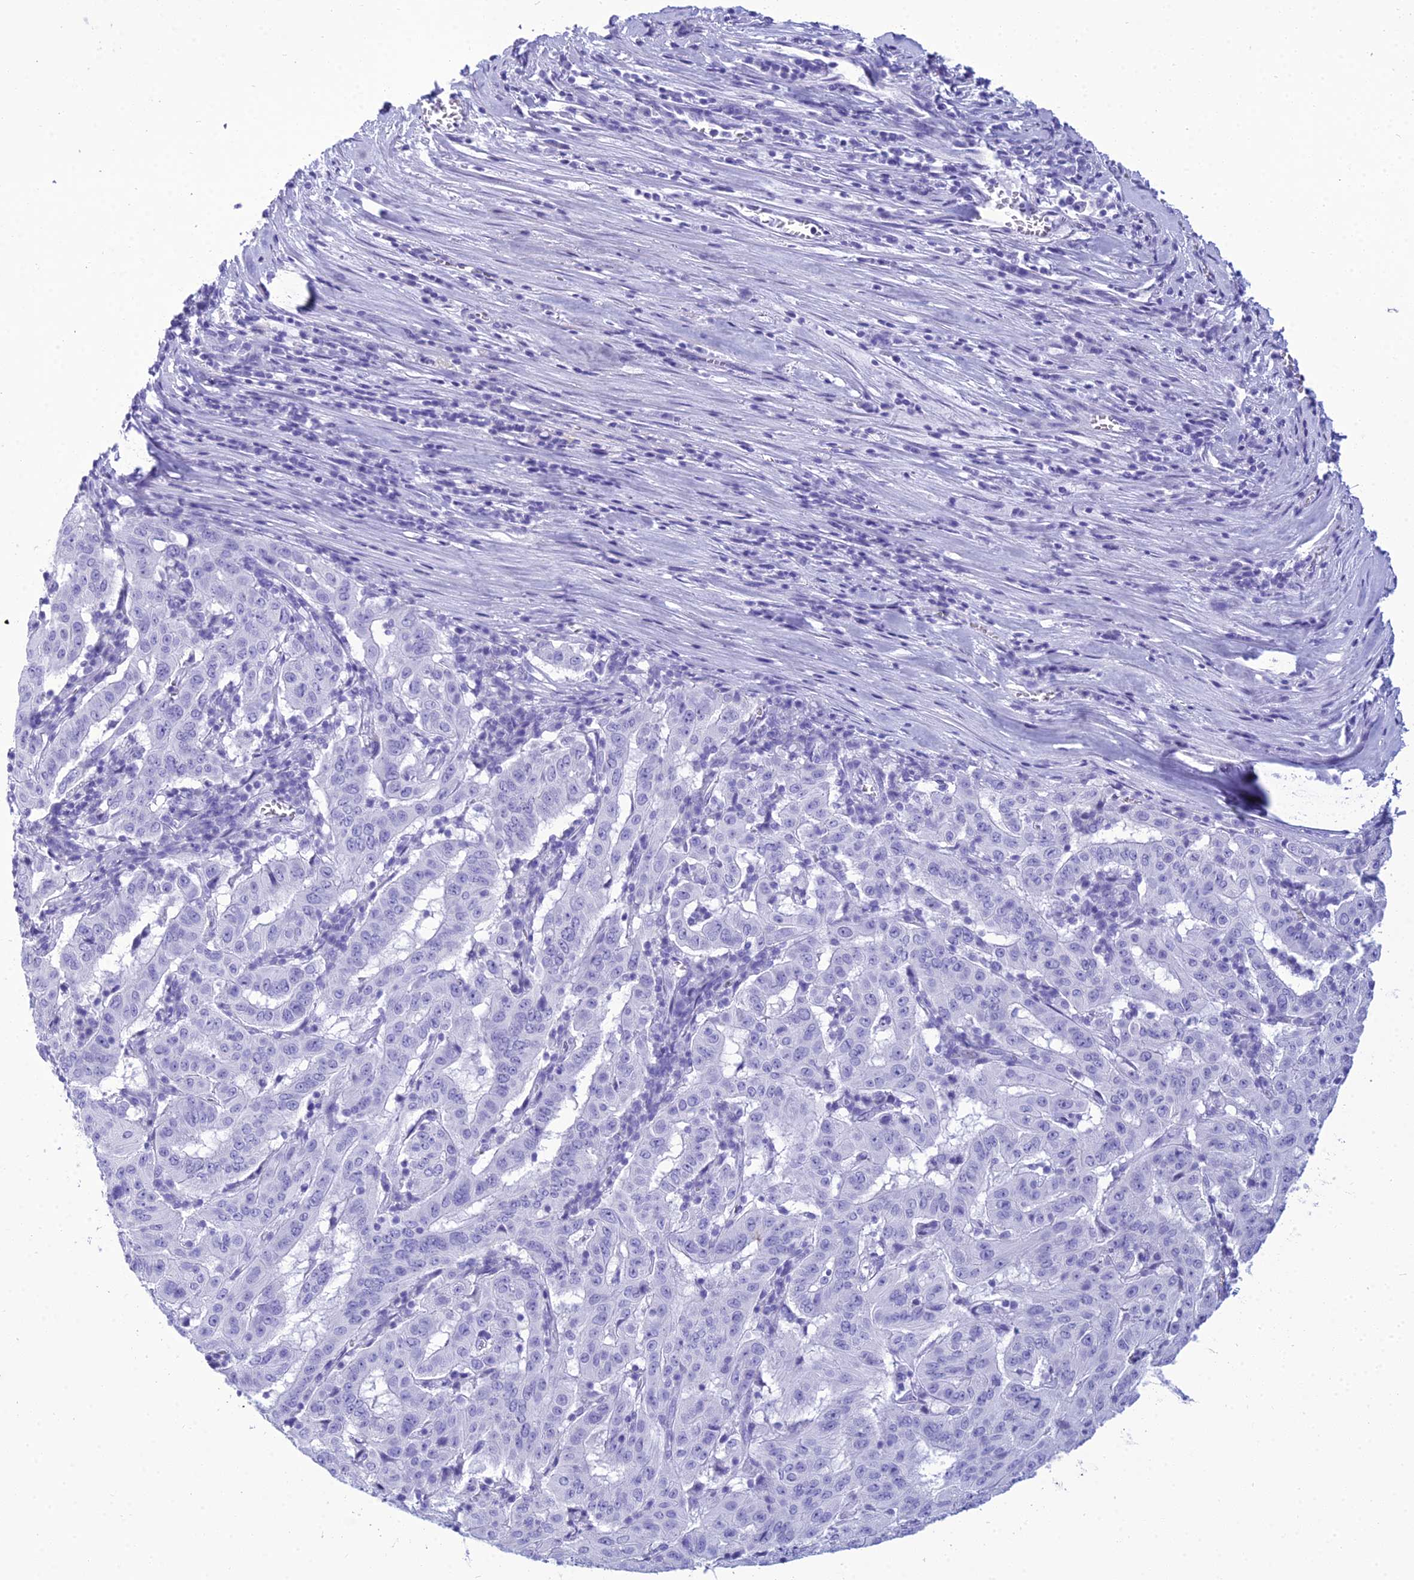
{"staining": {"intensity": "negative", "quantity": "none", "location": "none"}, "tissue": "pancreatic cancer", "cell_type": "Tumor cells", "image_type": "cancer", "snomed": [{"axis": "morphology", "description": "Adenocarcinoma, NOS"}, {"axis": "topography", "description": "Pancreas"}], "caption": "Immunohistochemistry (IHC) micrograph of neoplastic tissue: human pancreatic cancer (adenocarcinoma) stained with DAB (3,3'-diaminobenzidine) exhibits no significant protein positivity in tumor cells.", "gene": "ZNF442", "patient": {"sex": "male", "age": 63}}